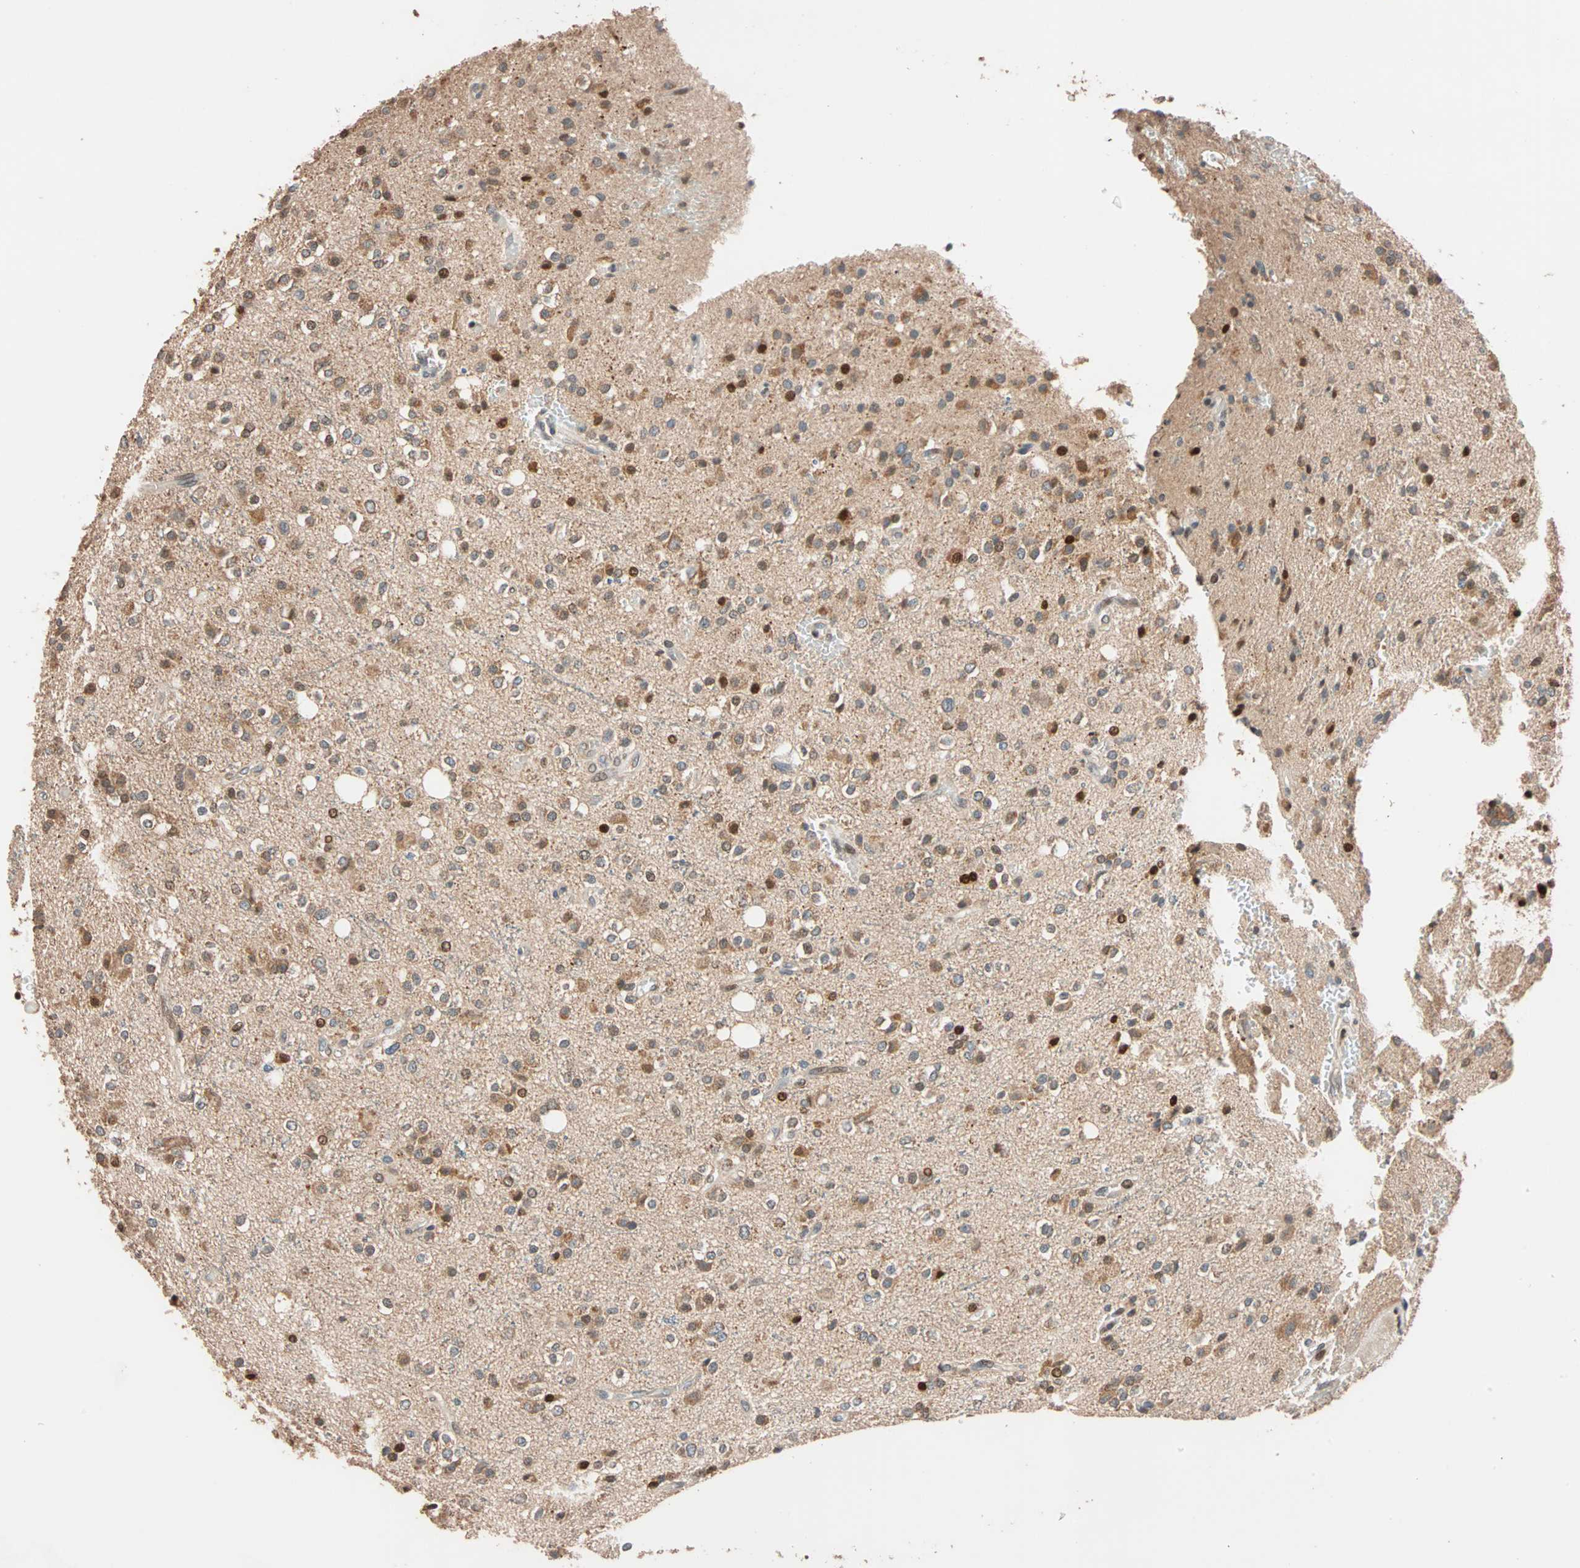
{"staining": {"intensity": "strong", "quantity": ">75%", "location": "cytoplasmic/membranous,nuclear"}, "tissue": "glioma", "cell_type": "Tumor cells", "image_type": "cancer", "snomed": [{"axis": "morphology", "description": "Glioma, malignant, High grade"}, {"axis": "topography", "description": "Brain"}], "caption": "Human malignant high-grade glioma stained with a protein marker exhibits strong staining in tumor cells.", "gene": "HECW1", "patient": {"sex": "male", "age": 47}}